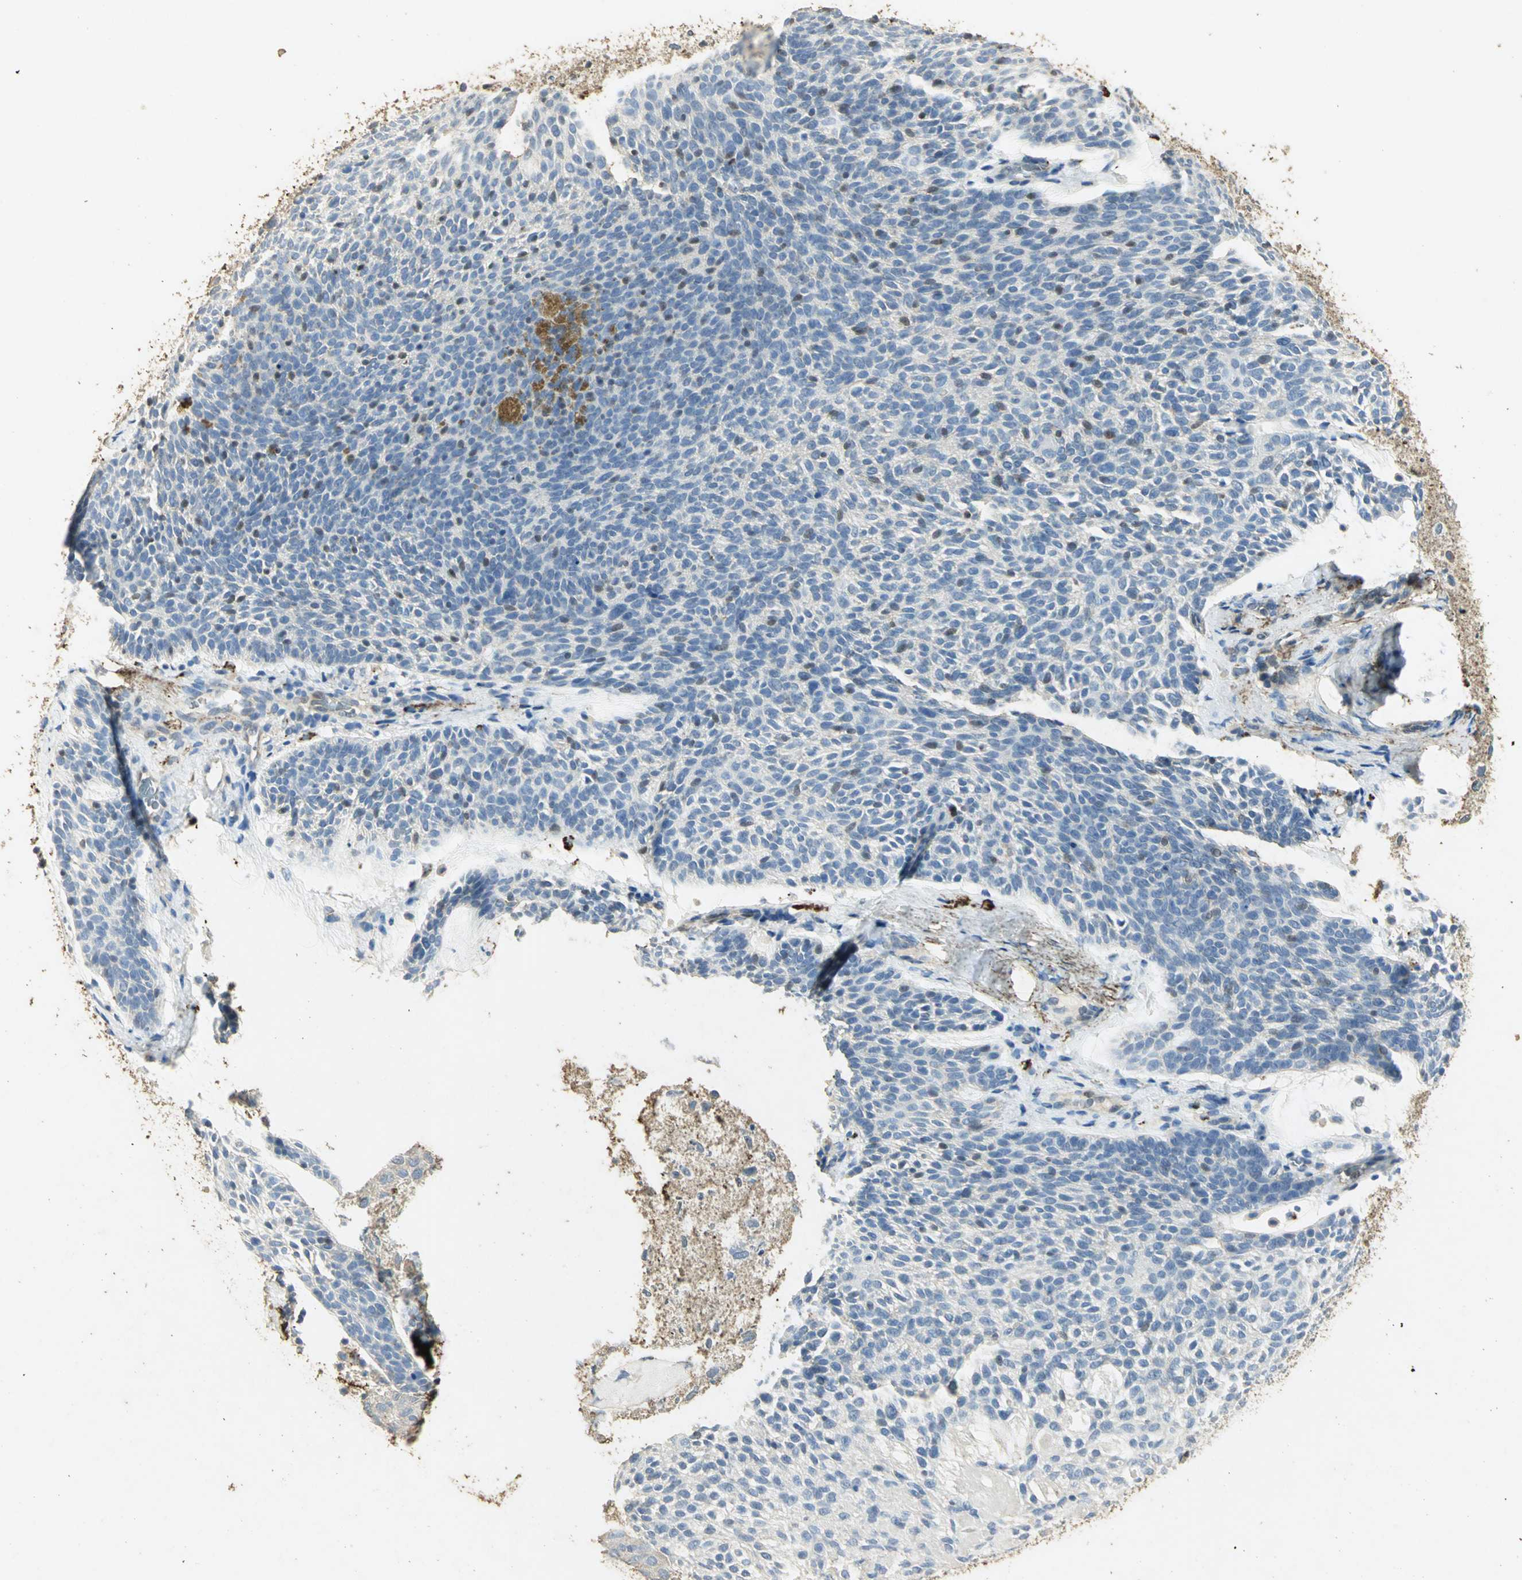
{"staining": {"intensity": "negative", "quantity": "none", "location": "none"}, "tissue": "skin cancer", "cell_type": "Tumor cells", "image_type": "cancer", "snomed": [{"axis": "morphology", "description": "Normal tissue, NOS"}, {"axis": "morphology", "description": "Basal cell carcinoma"}, {"axis": "topography", "description": "Skin"}], "caption": "The histopathology image exhibits no significant expression in tumor cells of skin basal cell carcinoma.", "gene": "ASB9", "patient": {"sex": "female", "age": 70}}